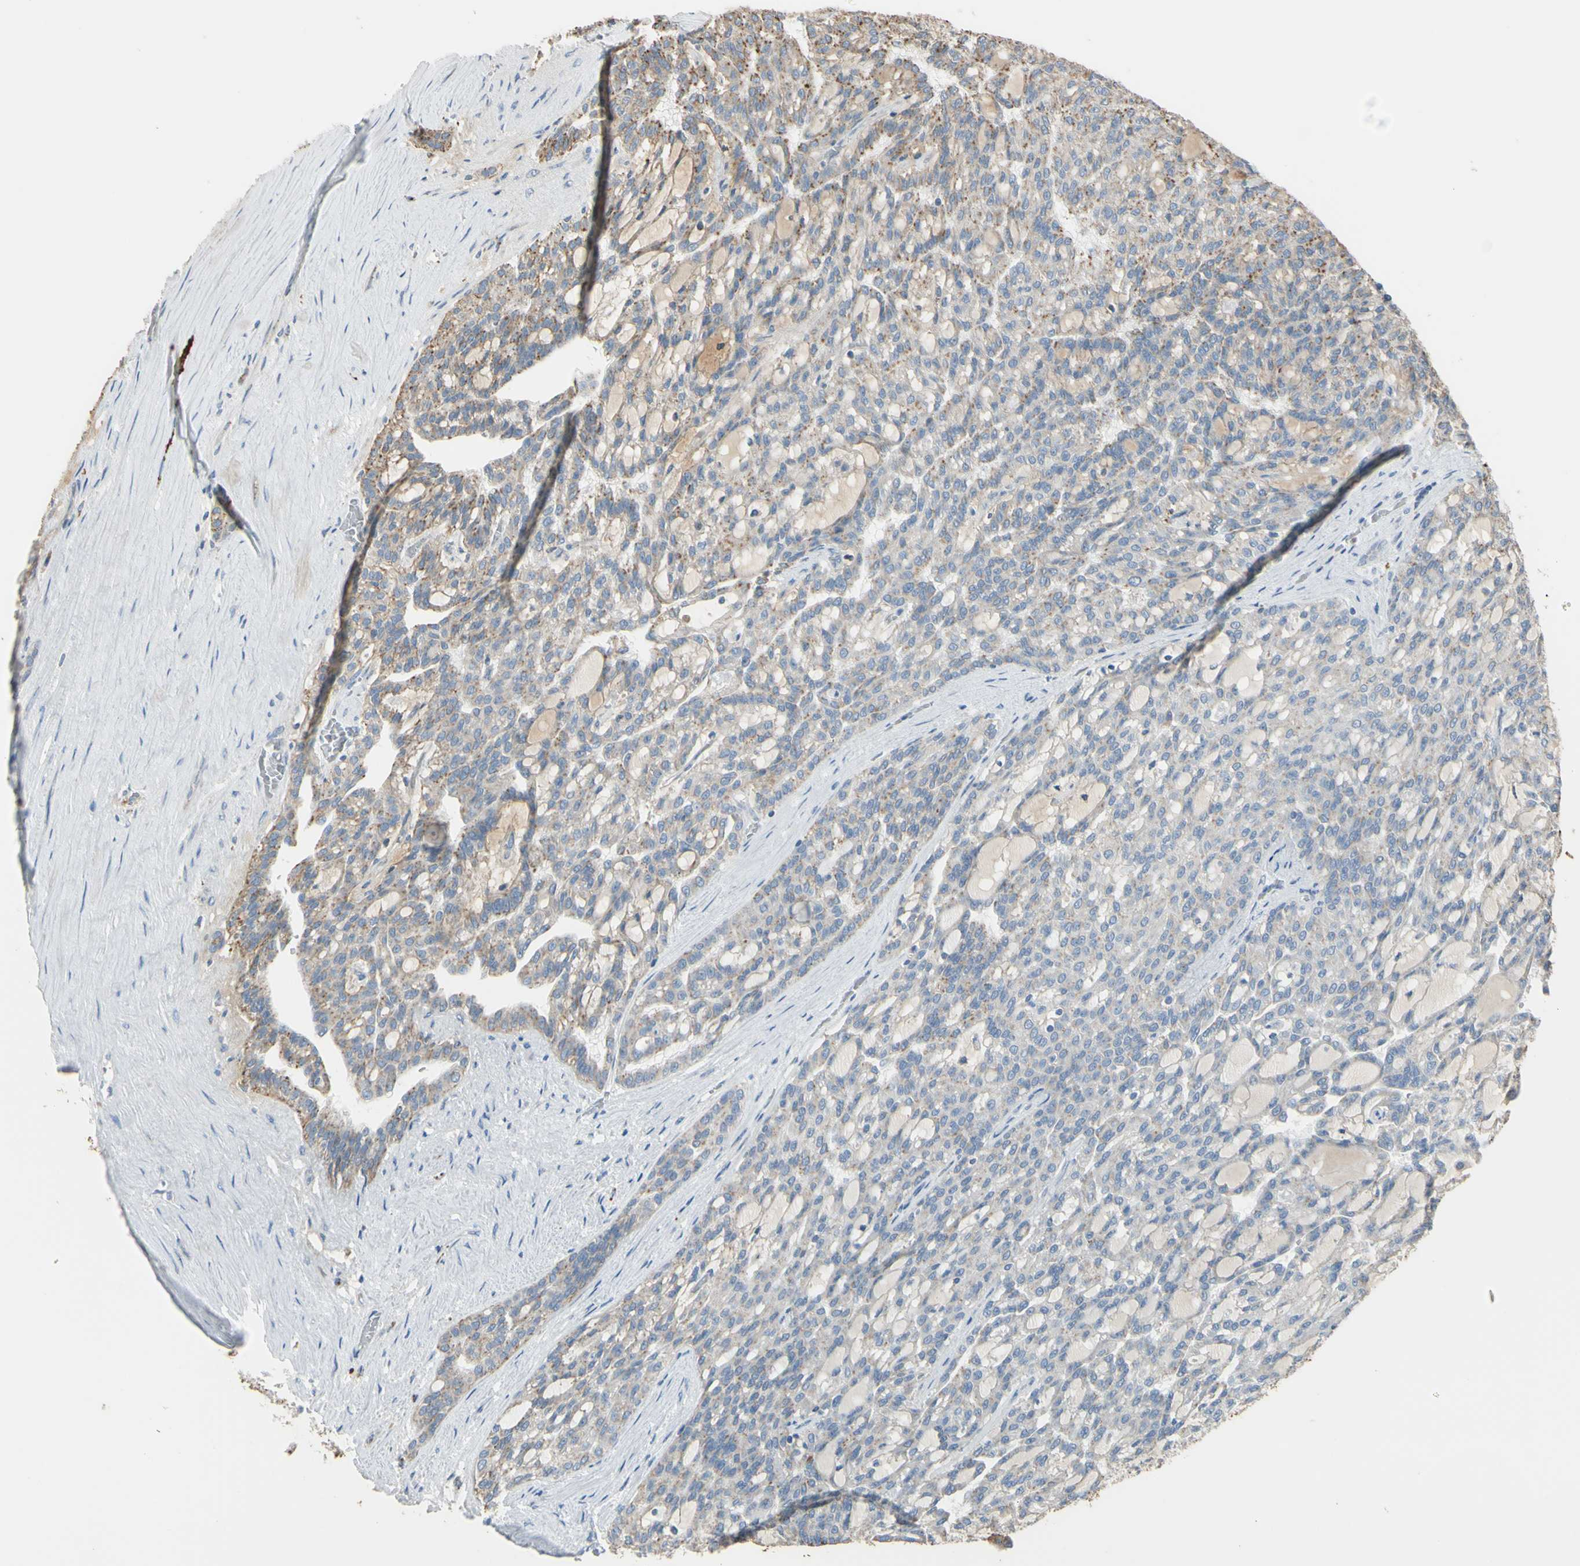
{"staining": {"intensity": "weak", "quantity": ">75%", "location": "cytoplasmic/membranous"}, "tissue": "renal cancer", "cell_type": "Tumor cells", "image_type": "cancer", "snomed": [{"axis": "morphology", "description": "Adenocarcinoma, NOS"}, {"axis": "topography", "description": "Kidney"}], "caption": "Renal cancer stained for a protein (brown) exhibits weak cytoplasmic/membranous positive positivity in approximately >75% of tumor cells.", "gene": "ANGPTL1", "patient": {"sex": "male", "age": 63}}